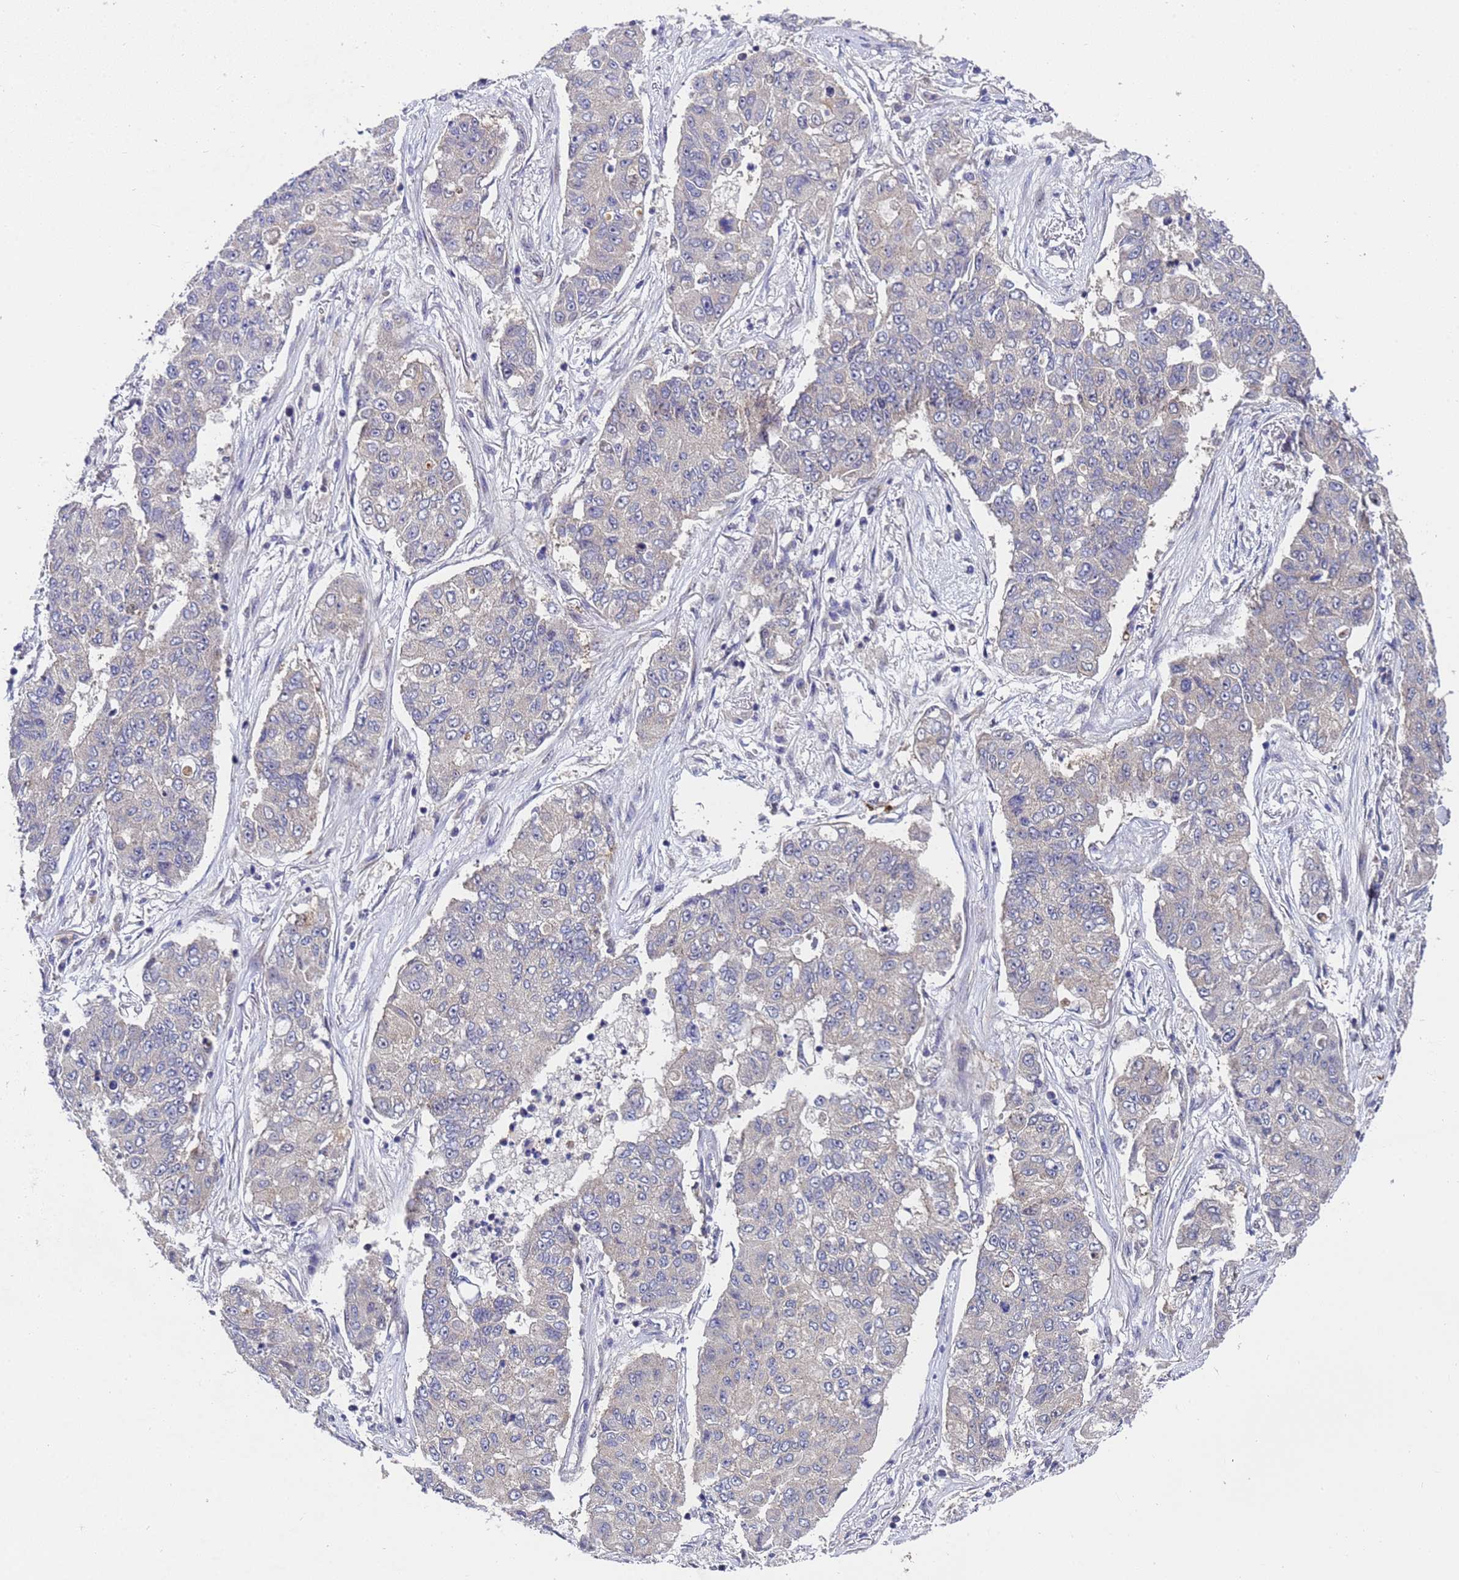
{"staining": {"intensity": "negative", "quantity": "none", "location": "none"}, "tissue": "lung cancer", "cell_type": "Tumor cells", "image_type": "cancer", "snomed": [{"axis": "morphology", "description": "Squamous cell carcinoma, NOS"}, {"axis": "topography", "description": "Lung"}], "caption": "High magnification brightfield microscopy of lung cancer stained with DAB (3,3'-diaminobenzidine) (brown) and counterstained with hematoxylin (blue): tumor cells show no significant expression.", "gene": "ANAPC13", "patient": {"sex": "male", "age": 74}}